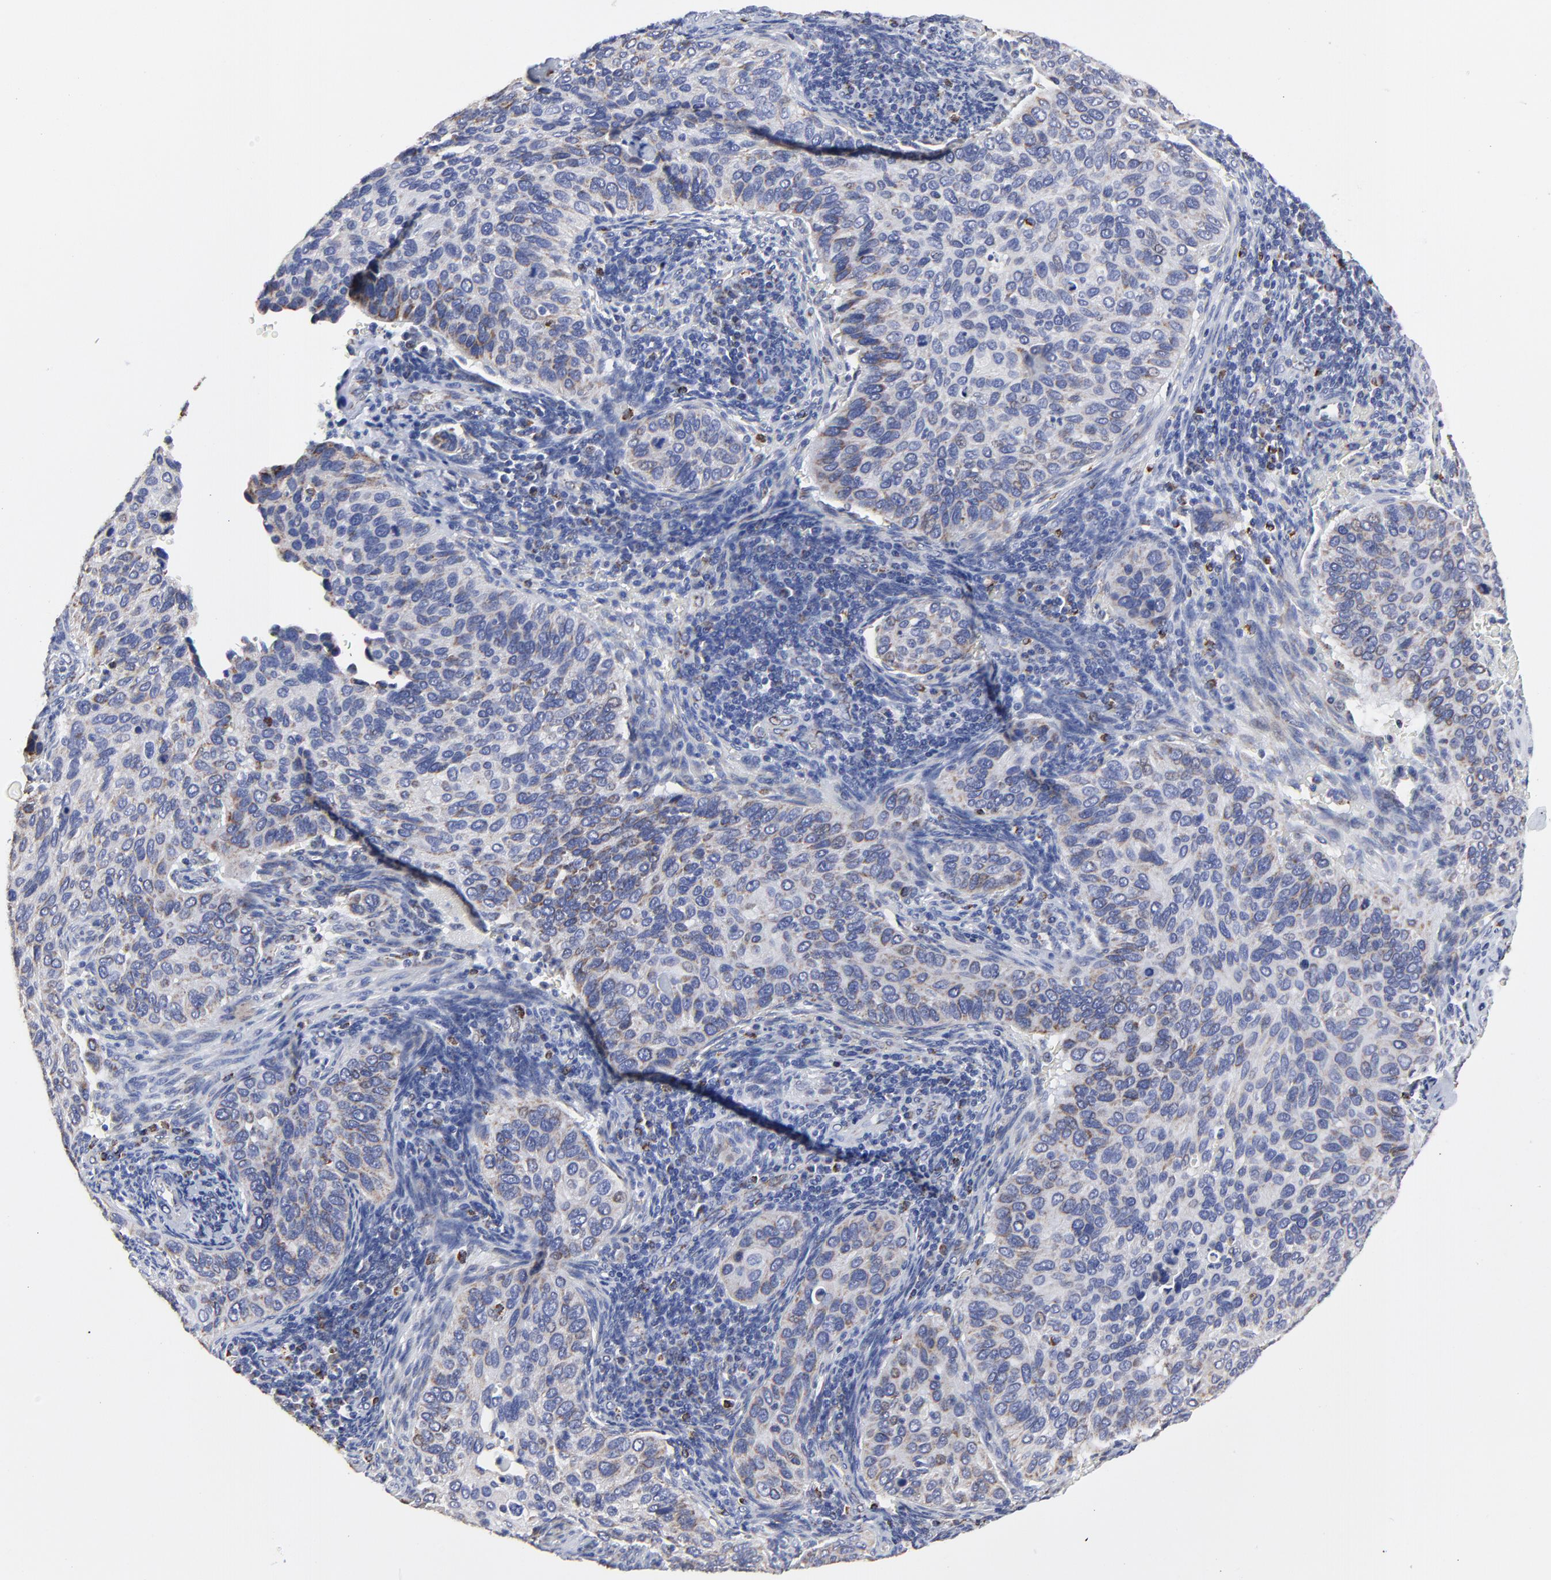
{"staining": {"intensity": "weak", "quantity": "<25%", "location": "cytoplasmic/membranous"}, "tissue": "cervical cancer", "cell_type": "Tumor cells", "image_type": "cancer", "snomed": [{"axis": "morphology", "description": "Adenocarcinoma, NOS"}, {"axis": "topography", "description": "Cervix"}], "caption": "An IHC histopathology image of adenocarcinoma (cervical) is shown. There is no staining in tumor cells of adenocarcinoma (cervical).", "gene": "PINK1", "patient": {"sex": "female", "age": 29}}